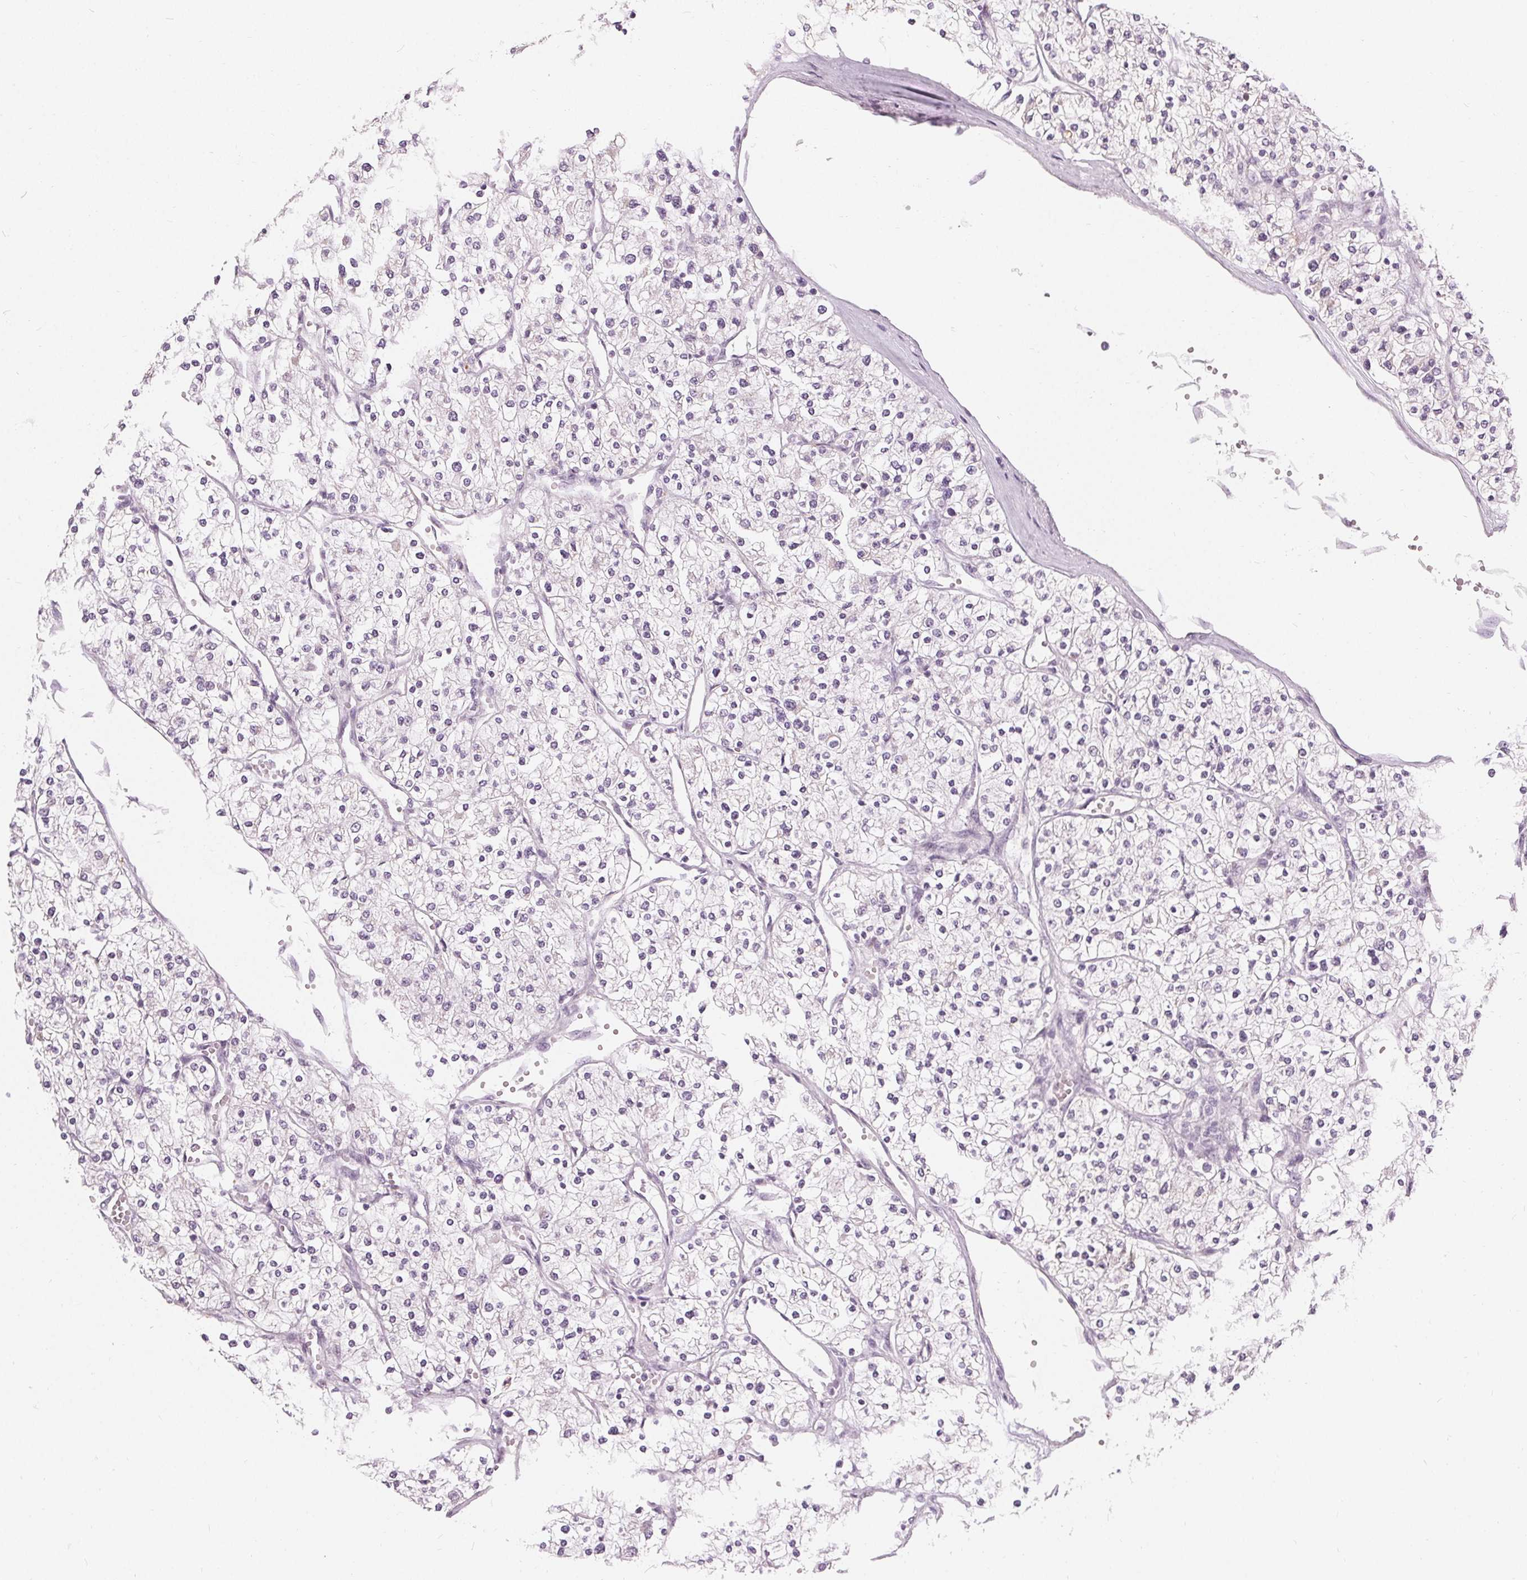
{"staining": {"intensity": "negative", "quantity": "none", "location": "none"}, "tissue": "renal cancer", "cell_type": "Tumor cells", "image_type": "cancer", "snomed": [{"axis": "morphology", "description": "Adenocarcinoma, NOS"}, {"axis": "topography", "description": "Kidney"}], "caption": "This histopathology image is of renal cancer stained with IHC to label a protein in brown with the nuclei are counter-stained blue. There is no positivity in tumor cells.", "gene": "HOPX", "patient": {"sex": "male", "age": 80}}